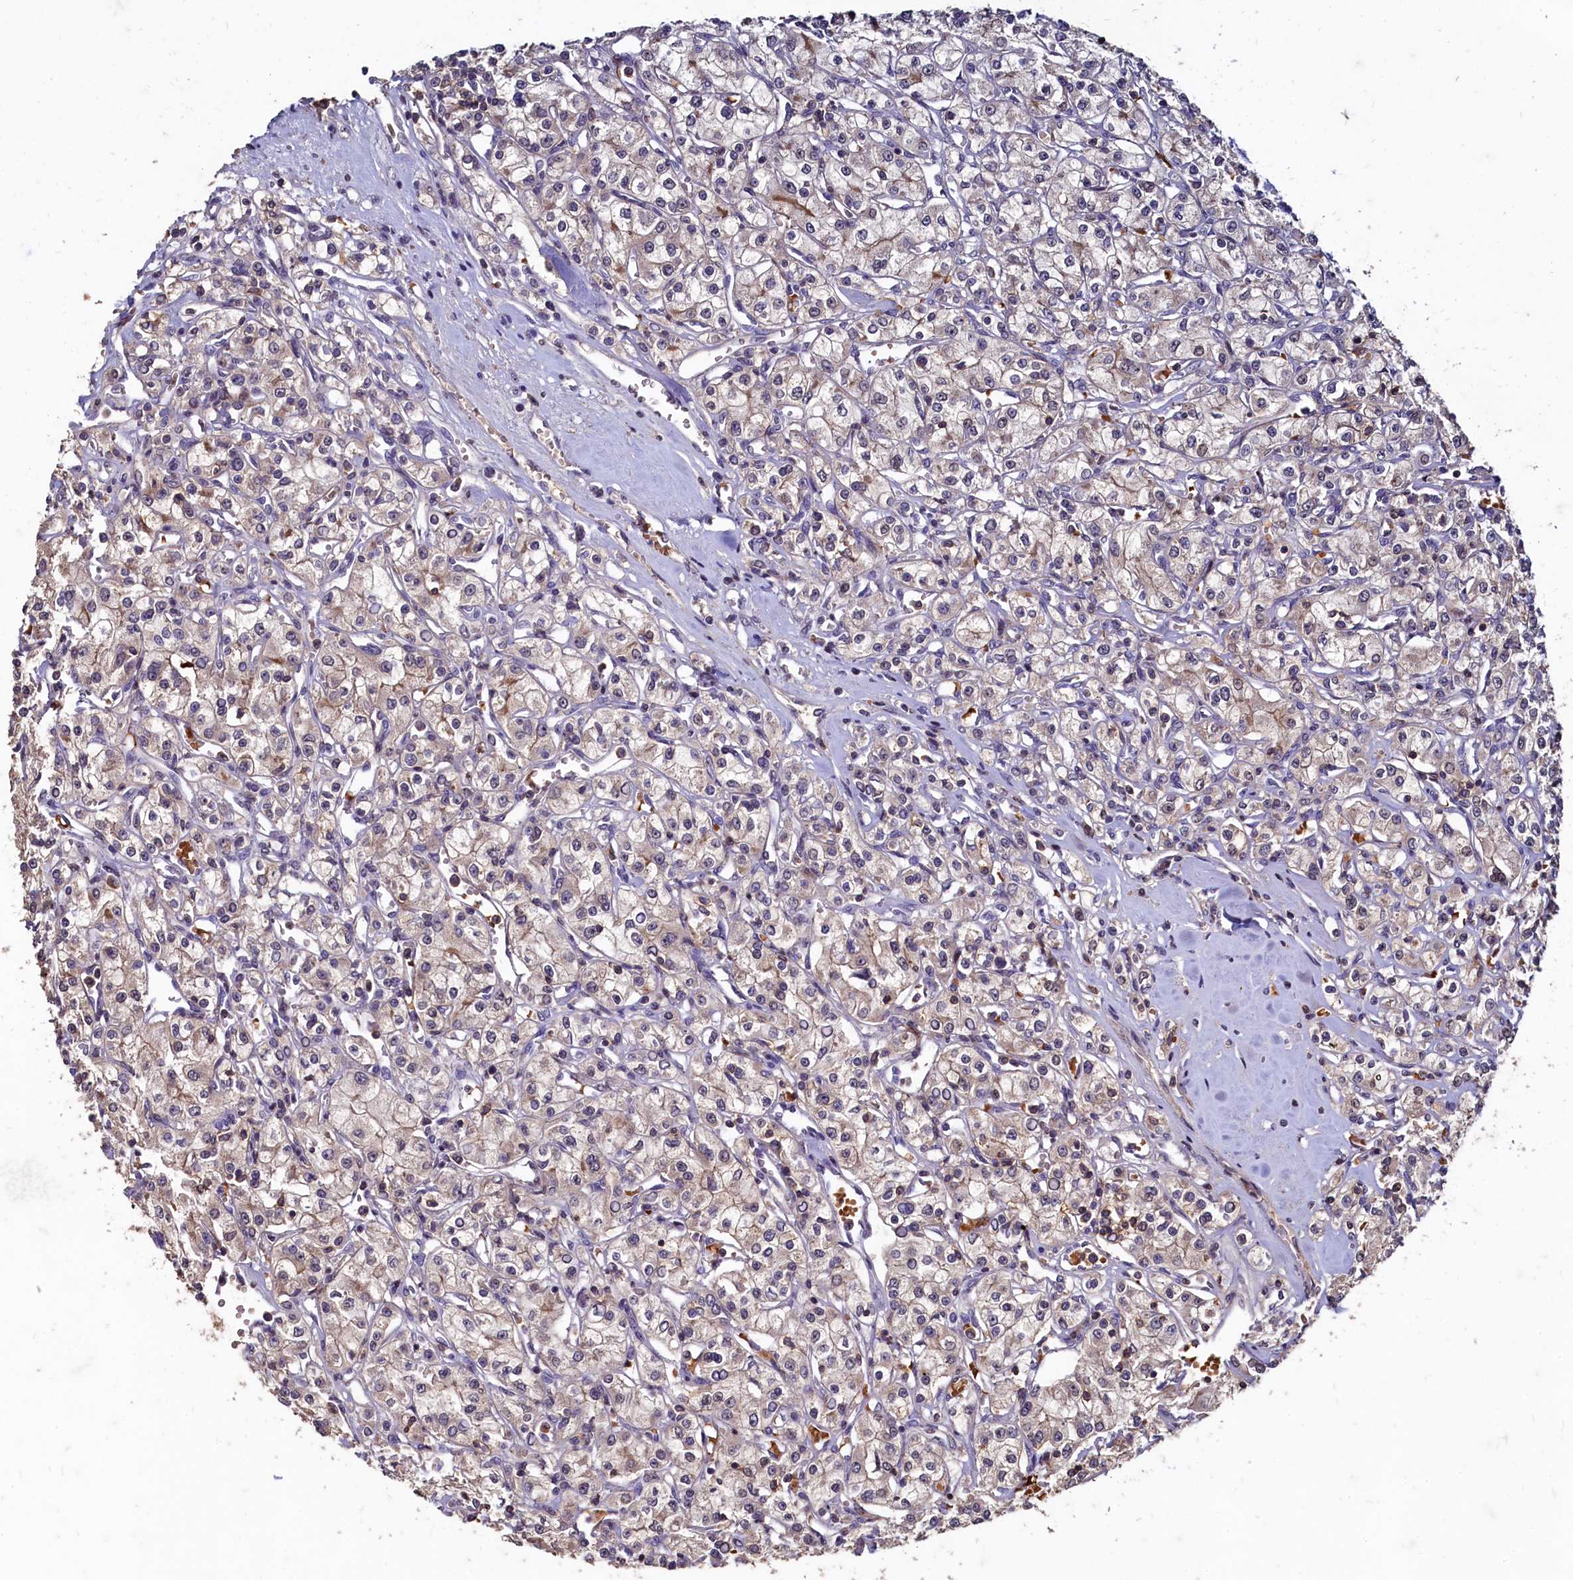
{"staining": {"intensity": "weak", "quantity": "<25%", "location": "cytoplasmic/membranous"}, "tissue": "renal cancer", "cell_type": "Tumor cells", "image_type": "cancer", "snomed": [{"axis": "morphology", "description": "Adenocarcinoma, NOS"}, {"axis": "topography", "description": "Kidney"}], "caption": "Tumor cells are negative for brown protein staining in renal adenocarcinoma.", "gene": "CSTPP1", "patient": {"sex": "female", "age": 59}}